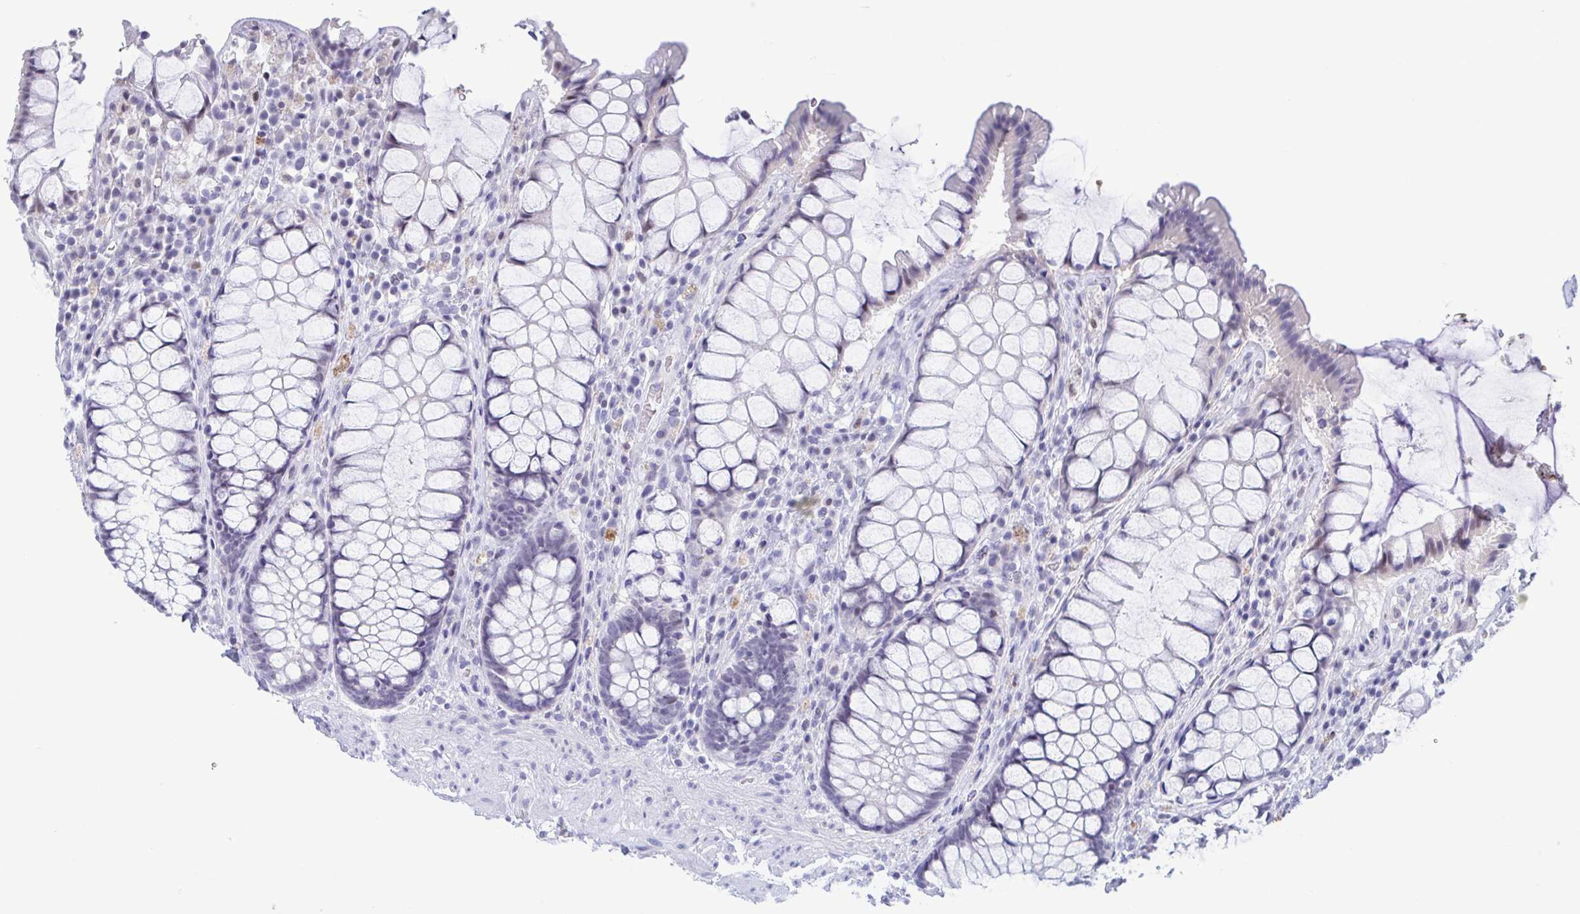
{"staining": {"intensity": "weak", "quantity": "<25%", "location": "nuclear"}, "tissue": "rectum", "cell_type": "Glandular cells", "image_type": "normal", "snomed": [{"axis": "morphology", "description": "Normal tissue, NOS"}, {"axis": "topography", "description": "Rectum"}], "caption": "There is no significant positivity in glandular cells of rectum. (DAB (3,3'-diaminobenzidine) immunohistochemistry, high magnification).", "gene": "PERM1", "patient": {"sex": "female", "age": 58}}